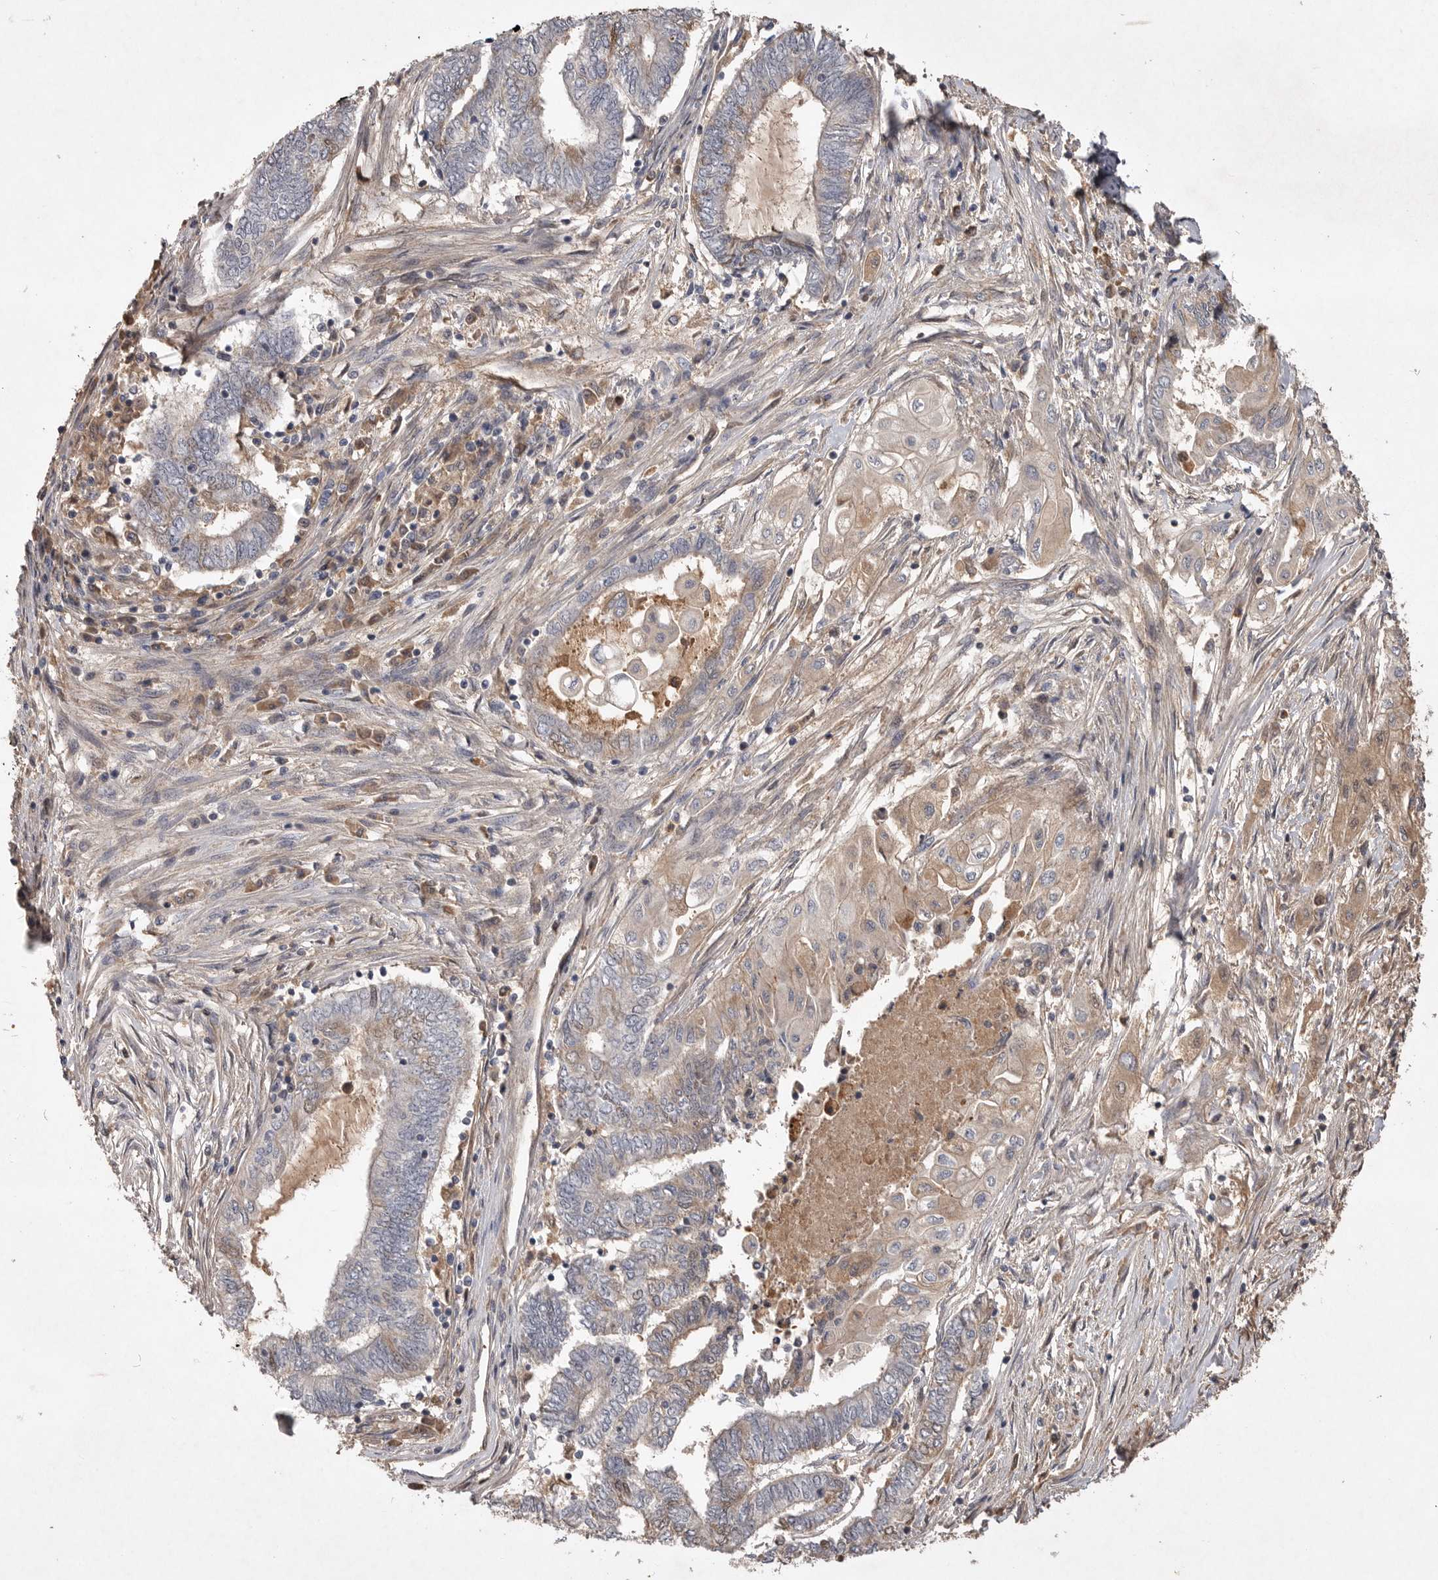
{"staining": {"intensity": "weak", "quantity": "<25%", "location": "cytoplasmic/membranous"}, "tissue": "endometrial cancer", "cell_type": "Tumor cells", "image_type": "cancer", "snomed": [{"axis": "morphology", "description": "Adenocarcinoma, NOS"}, {"axis": "topography", "description": "Uterus"}, {"axis": "topography", "description": "Endometrium"}], "caption": "High magnification brightfield microscopy of endometrial cancer stained with DAB (brown) and counterstained with hematoxylin (blue): tumor cells show no significant expression.", "gene": "VN1R4", "patient": {"sex": "female", "age": 70}}